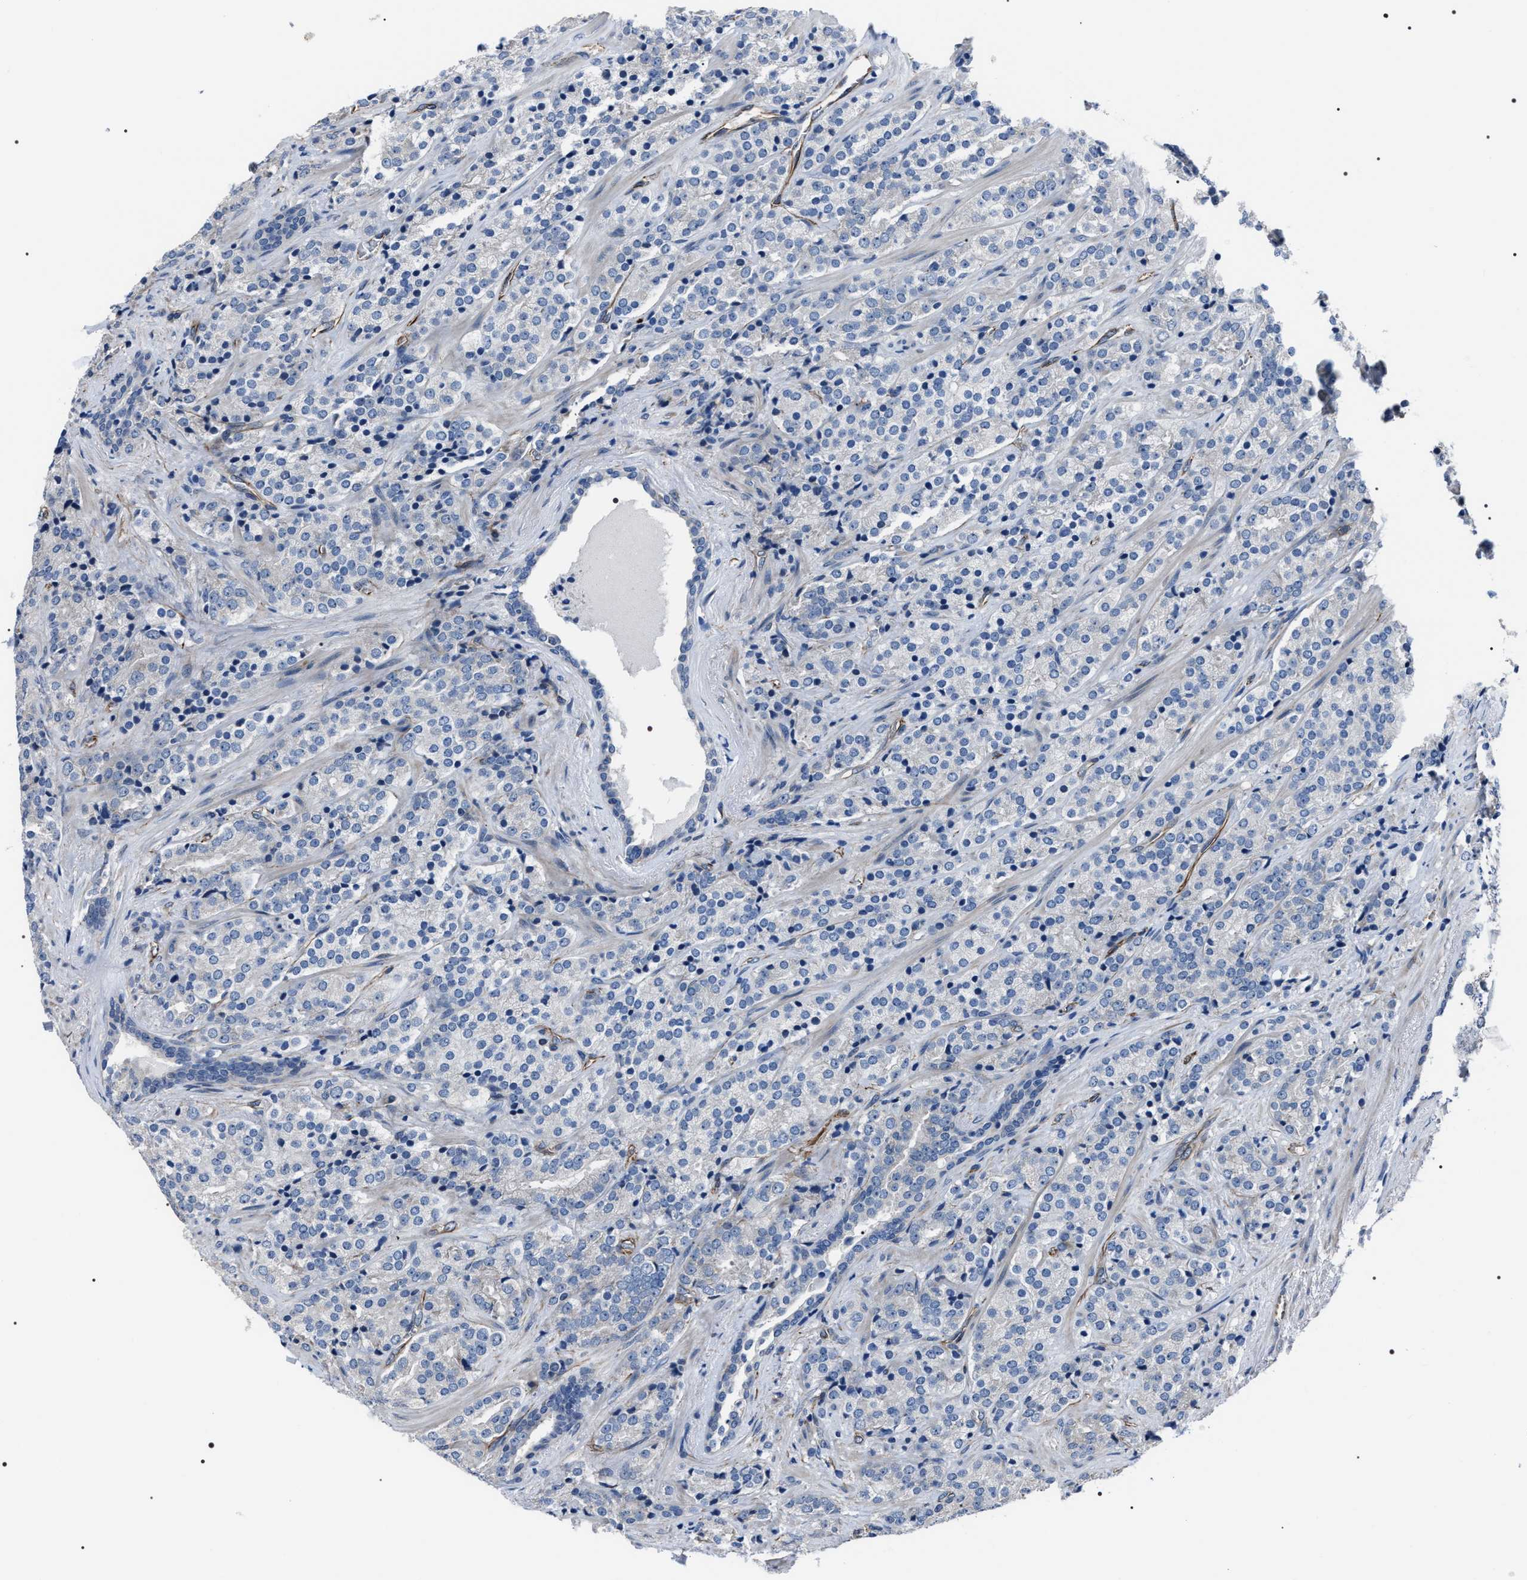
{"staining": {"intensity": "negative", "quantity": "none", "location": "none"}, "tissue": "prostate cancer", "cell_type": "Tumor cells", "image_type": "cancer", "snomed": [{"axis": "morphology", "description": "Adenocarcinoma, High grade"}, {"axis": "topography", "description": "Prostate"}], "caption": "Histopathology image shows no significant protein expression in tumor cells of prostate cancer. (DAB (3,3'-diaminobenzidine) immunohistochemistry (IHC) visualized using brightfield microscopy, high magnification).", "gene": "PKD1L1", "patient": {"sex": "male", "age": 71}}